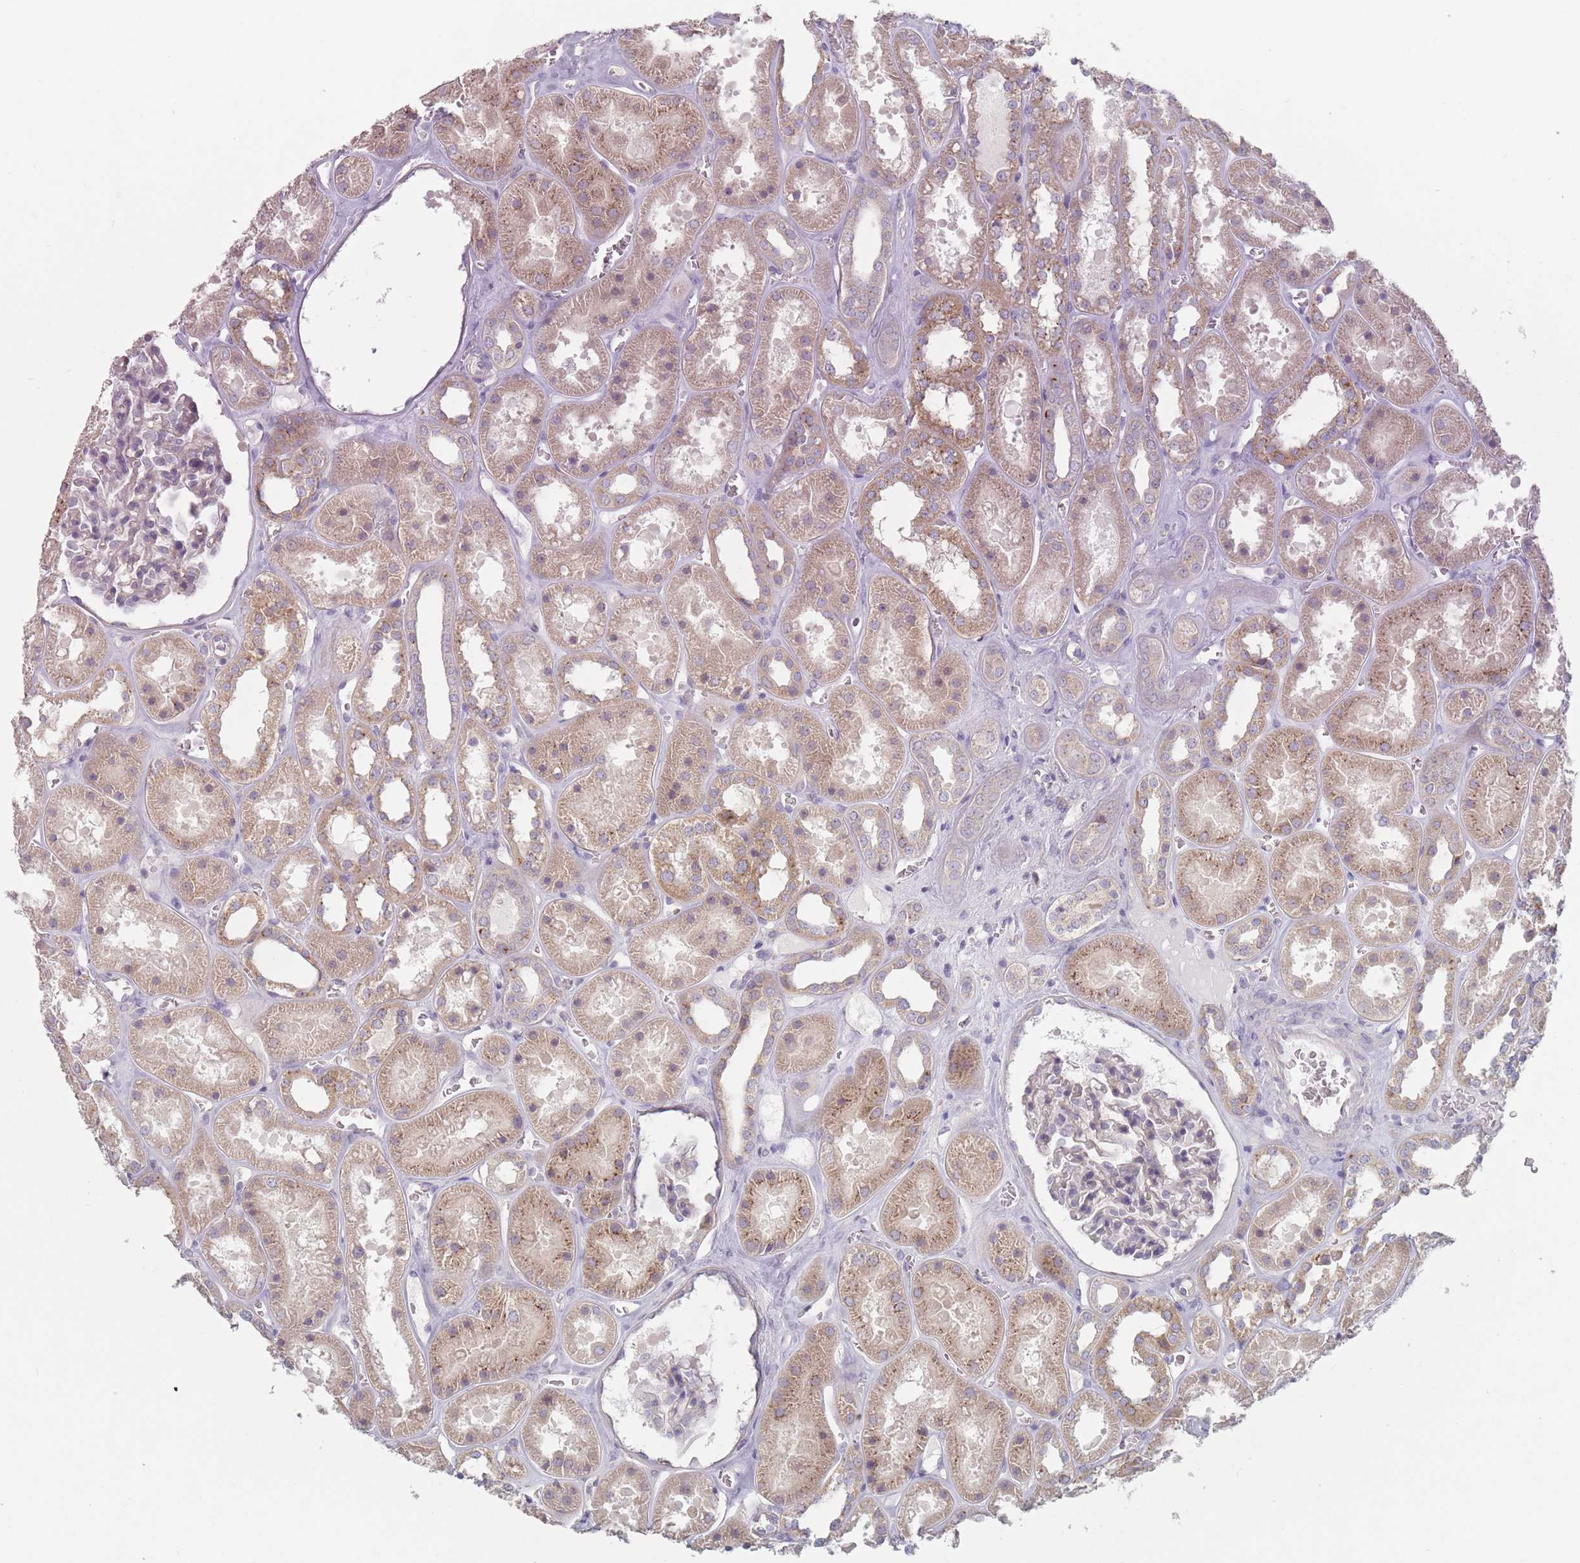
{"staining": {"intensity": "negative", "quantity": "none", "location": "none"}, "tissue": "kidney", "cell_type": "Cells in glomeruli", "image_type": "normal", "snomed": [{"axis": "morphology", "description": "Normal tissue, NOS"}, {"axis": "topography", "description": "Kidney"}], "caption": "Histopathology image shows no protein positivity in cells in glomeruli of normal kidney. Nuclei are stained in blue.", "gene": "AKAIN1", "patient": {"sex": "female", "age": 41}}